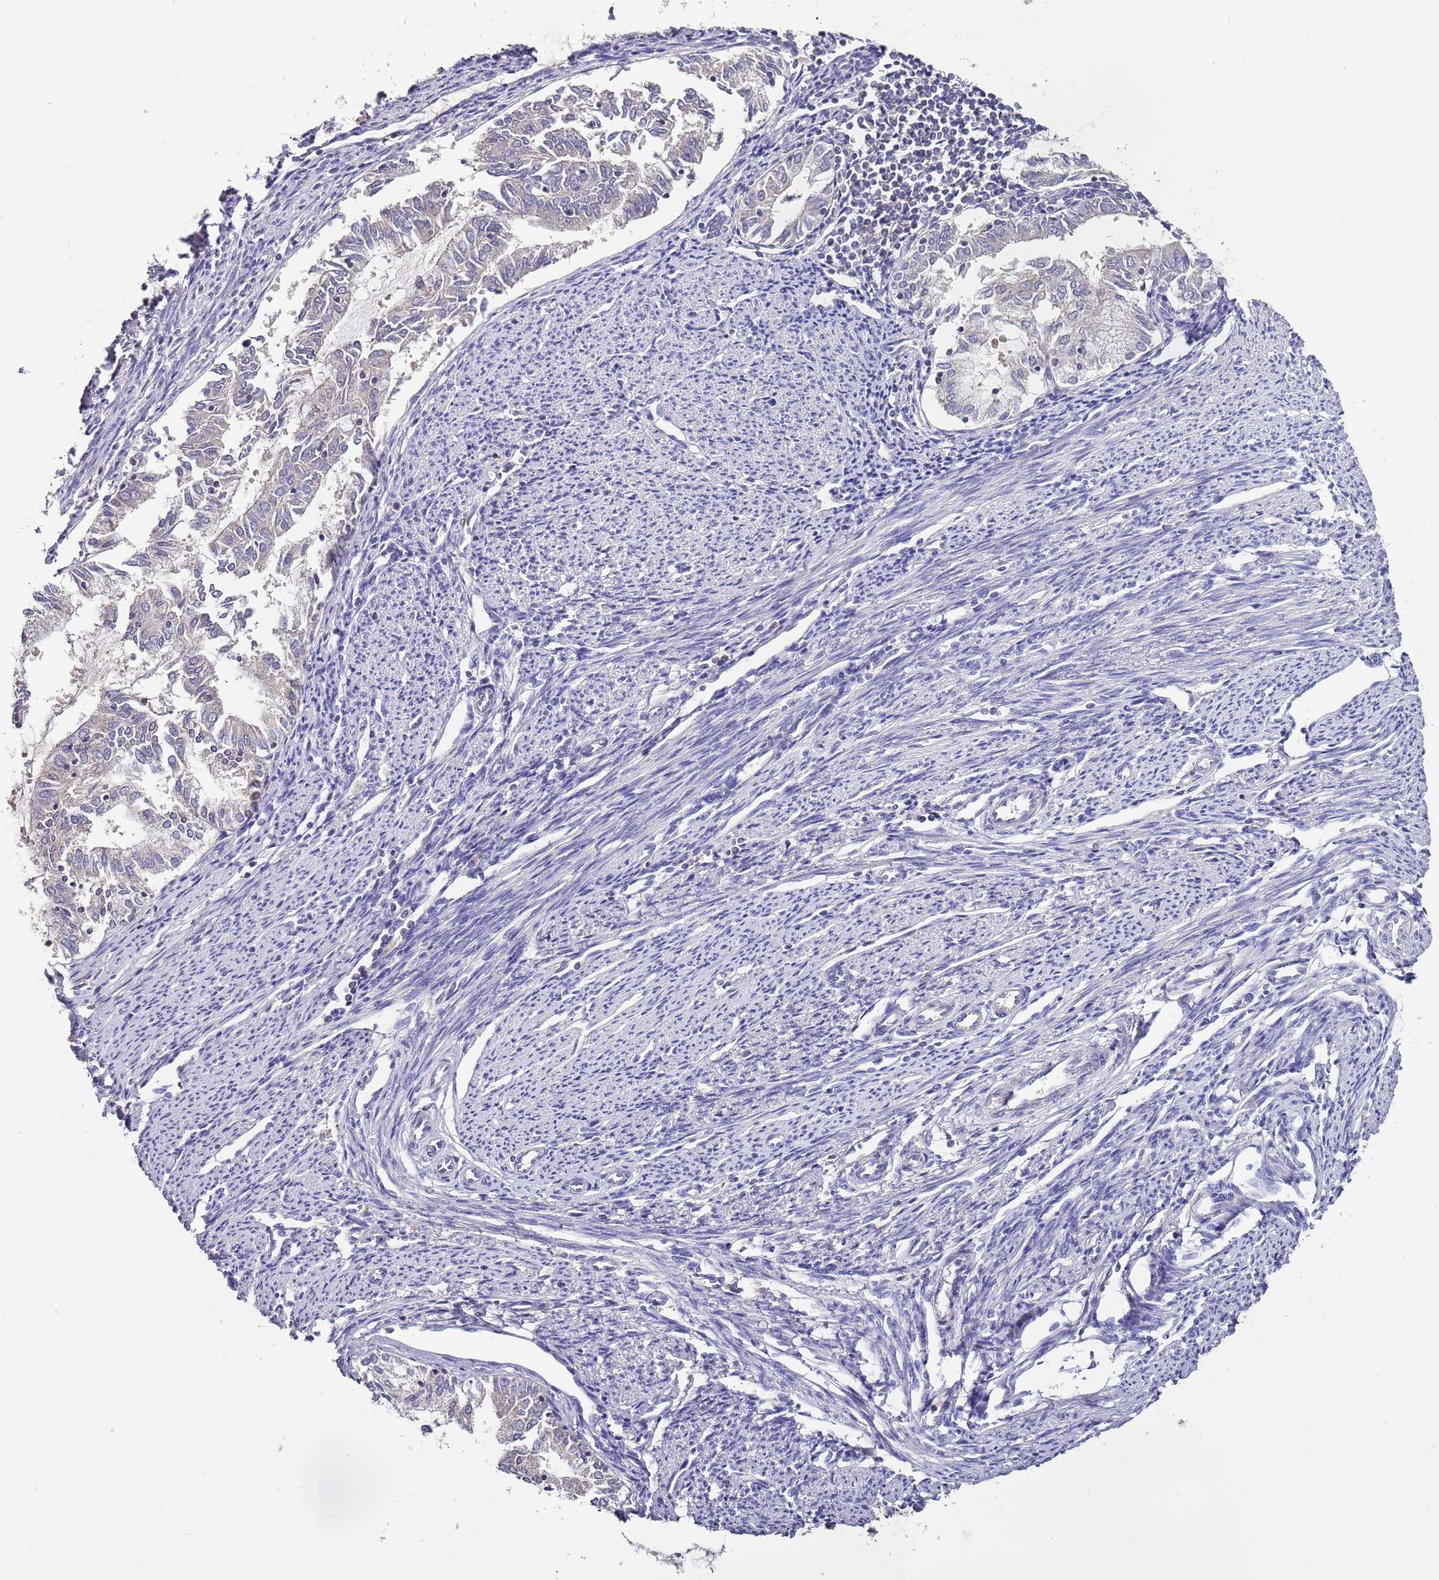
{"staining": {"intensity": "negative", "quantity": "none", "location": "none"}, "tissue": "endometrial cancer", "cell_type": "Tumor cells", "image_type": "cancer", "snomed": [{"axis": "morphology", "description": "Adenocarcinoma, NOS"}, {"axis": "topography", "description": "Endometrium"}], "caption": "Endometrial cancer (adenocarcinoma) was stained to show a protein in brown. There is no significant staining in tumor cells.", "gene": "IGIP", "patient": {"sex": "female", "age": 79}}